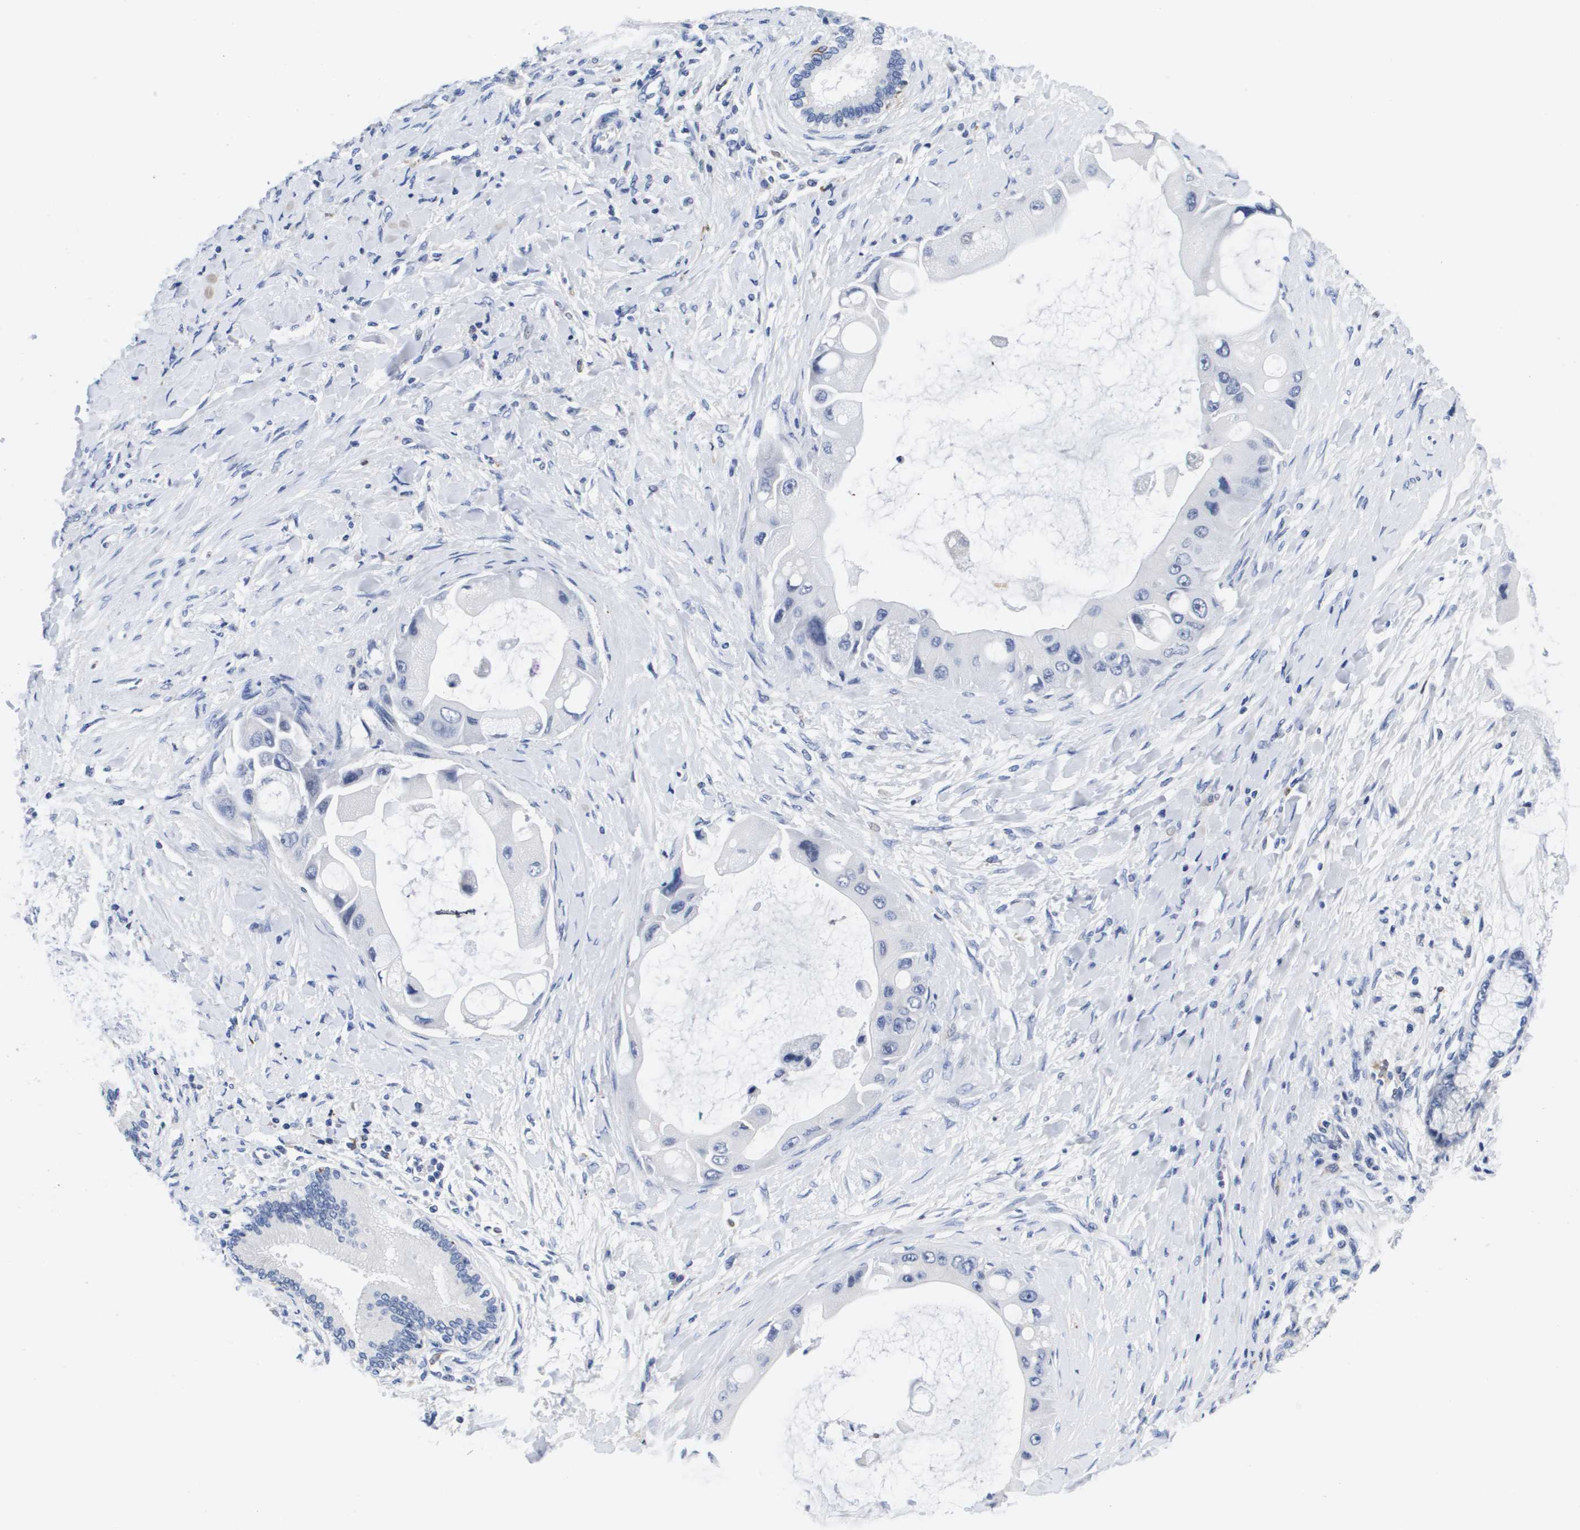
{"staining": {"intensity": "negative", "quantity": "none", "location": "none"}, "tissue": "liver cancer", "cell_type": "Tumor cells", "image_type": "cancer", "snomed": [{"axis": "morphology", "description": "Normal tissue, NOS"}, {"axis": "morphology", "description": "Cholangiocarcinoma"}, {"axis": "topography", "description": "Liver"}, {"axis": "topography", "description": "Peripheral nerve tissue"}], "caption": "IHC histopathology image of neoplastic tissue: liver cholangiocarcinoma stained with DAB displays no significant protein positivity in tumor cells. (Brightfield microscopy of DAB IHC at high magnification).", "gene": "HMOX1", "patient": {"sex": "male", "age": 50}}